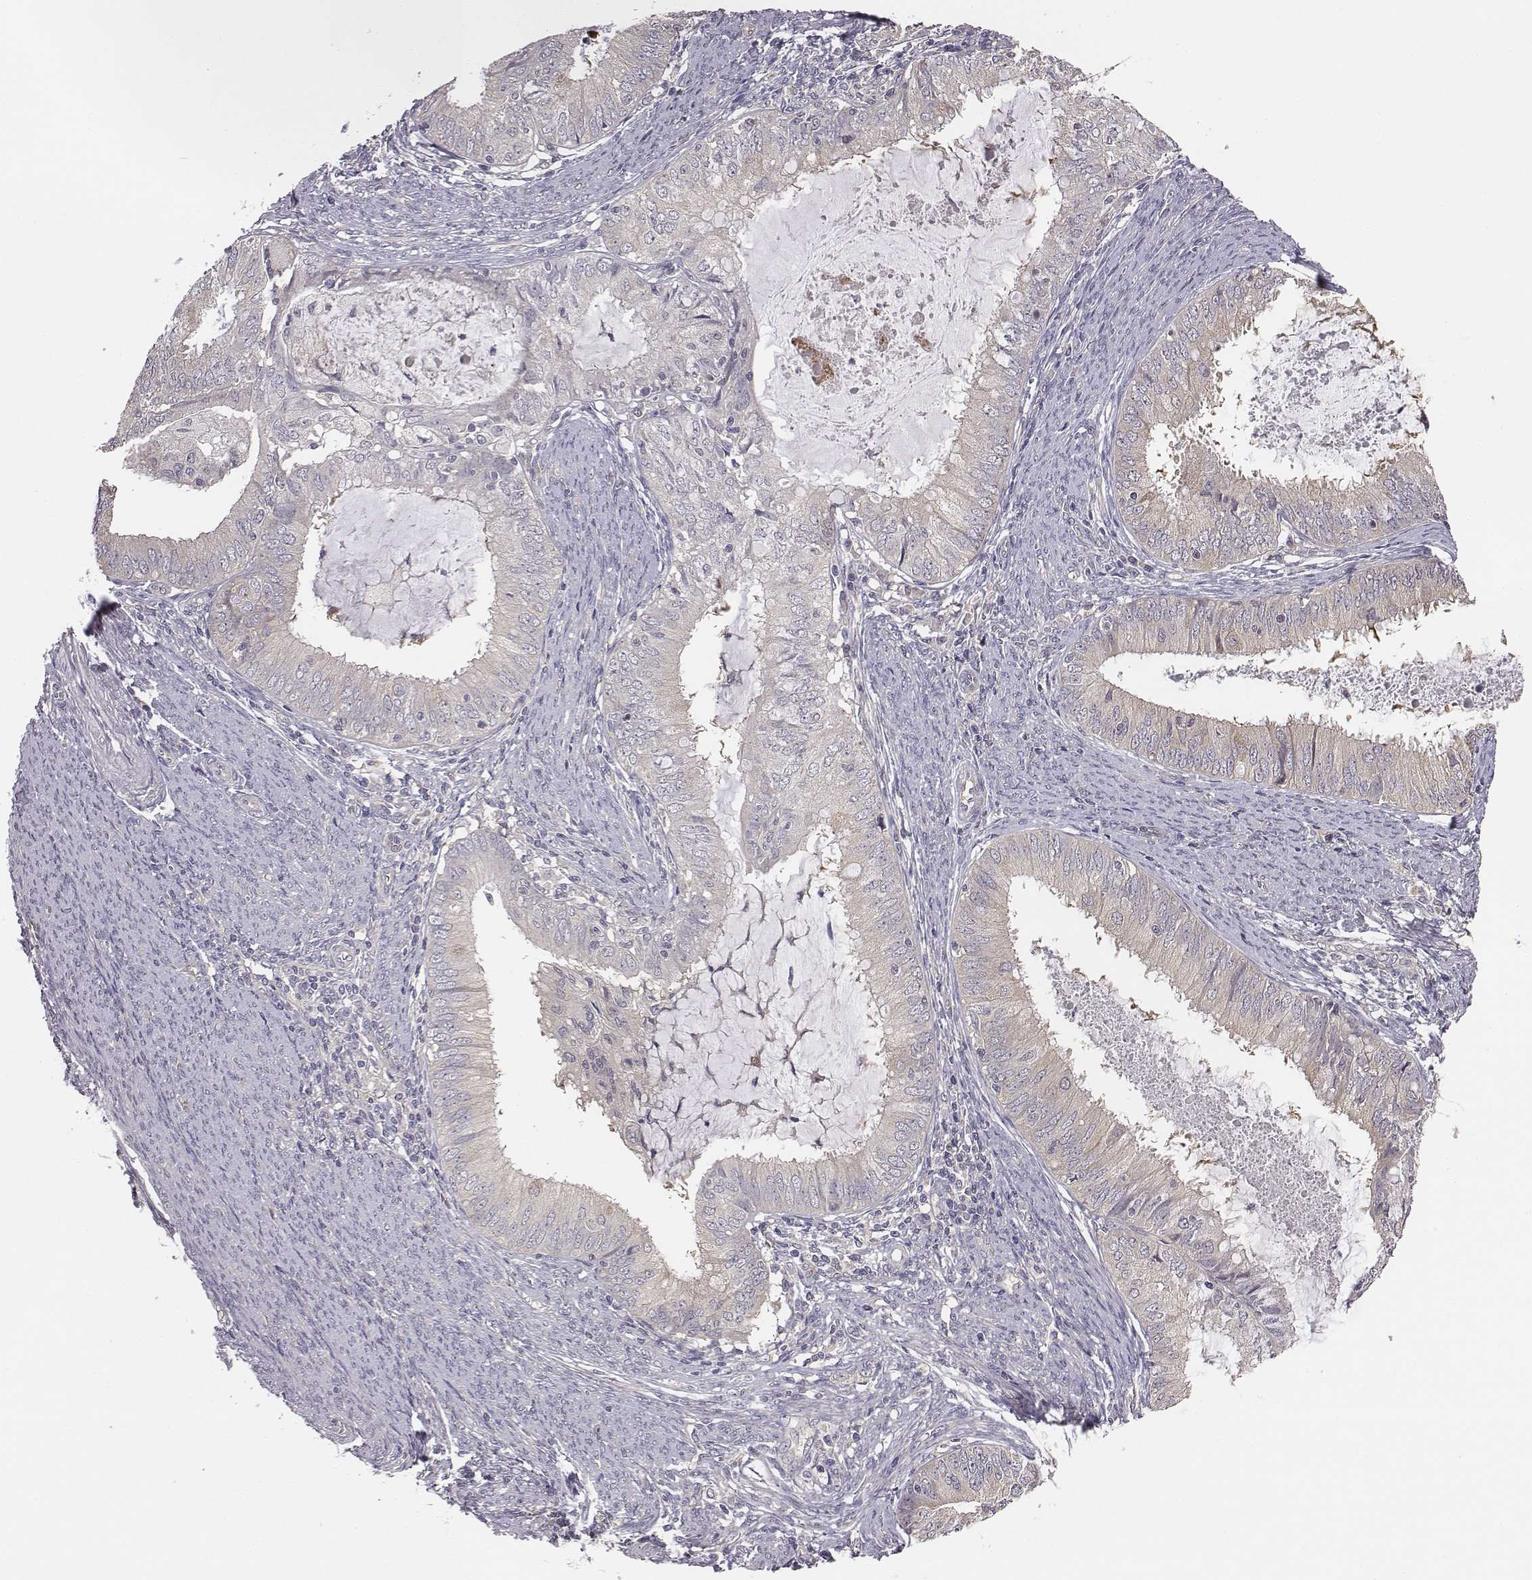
{"staining": {"intensity": "weak", "quantity": "<25%", "location": "cytoplasmic/membranous"}, "tissue": "endometrial cancer", "cell_type": "Tumor cells", "image_type": "cancer", "snomed": [{"axis": "morphology", "description": "Adenocarcinoma, NOS"}, {"axis": "topography", "description": "Endometrium"}], "caption": "Tumor cells are negative for protein expression in human endometrial adenocarcinoma.", "gene": "SMURF2", "patient": {"sex": "female", "age": 57}}